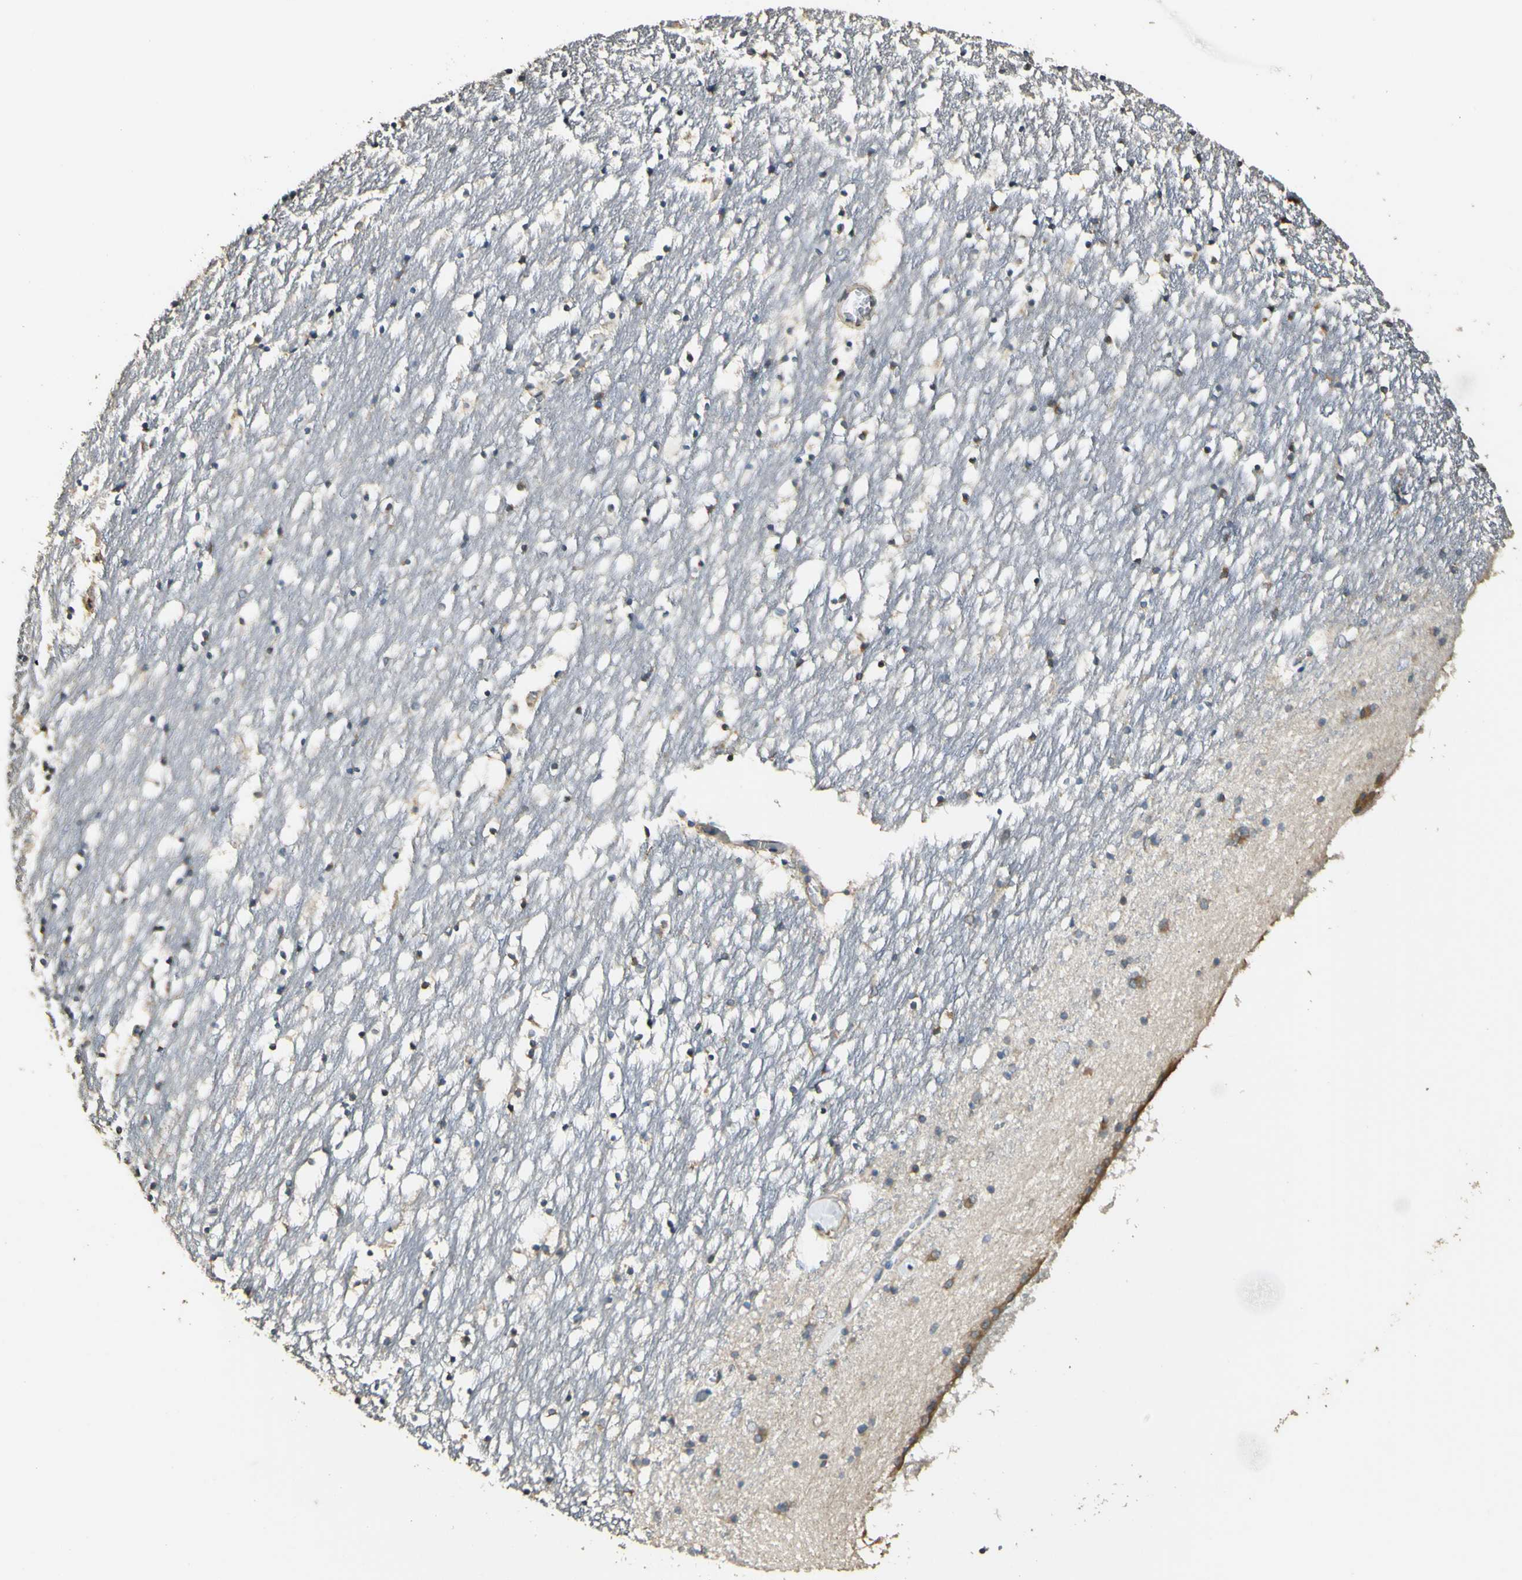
{"staining": {"intensity": "moderate", "quantity": "25%-75%", "location": "cytoplasmic/membranous"}, "tissue": "caudate", "cell_type": "Glial cells", "image_type": "normal", "snomed": [{"axis": "morphology", "description": "Normal tissue, NOS"}, {"axis": "topography", "description": "Lateral ventricle wall"}], "caption": "Approximately 25%-75% of glial cells in unremarkable caudate demonstrate moderate cytoplasmic/membranous protein staining as visualized by brown immunohistochemical staining.", "gene": "STX18", "patient": {"sex": "male", "age": 45}}